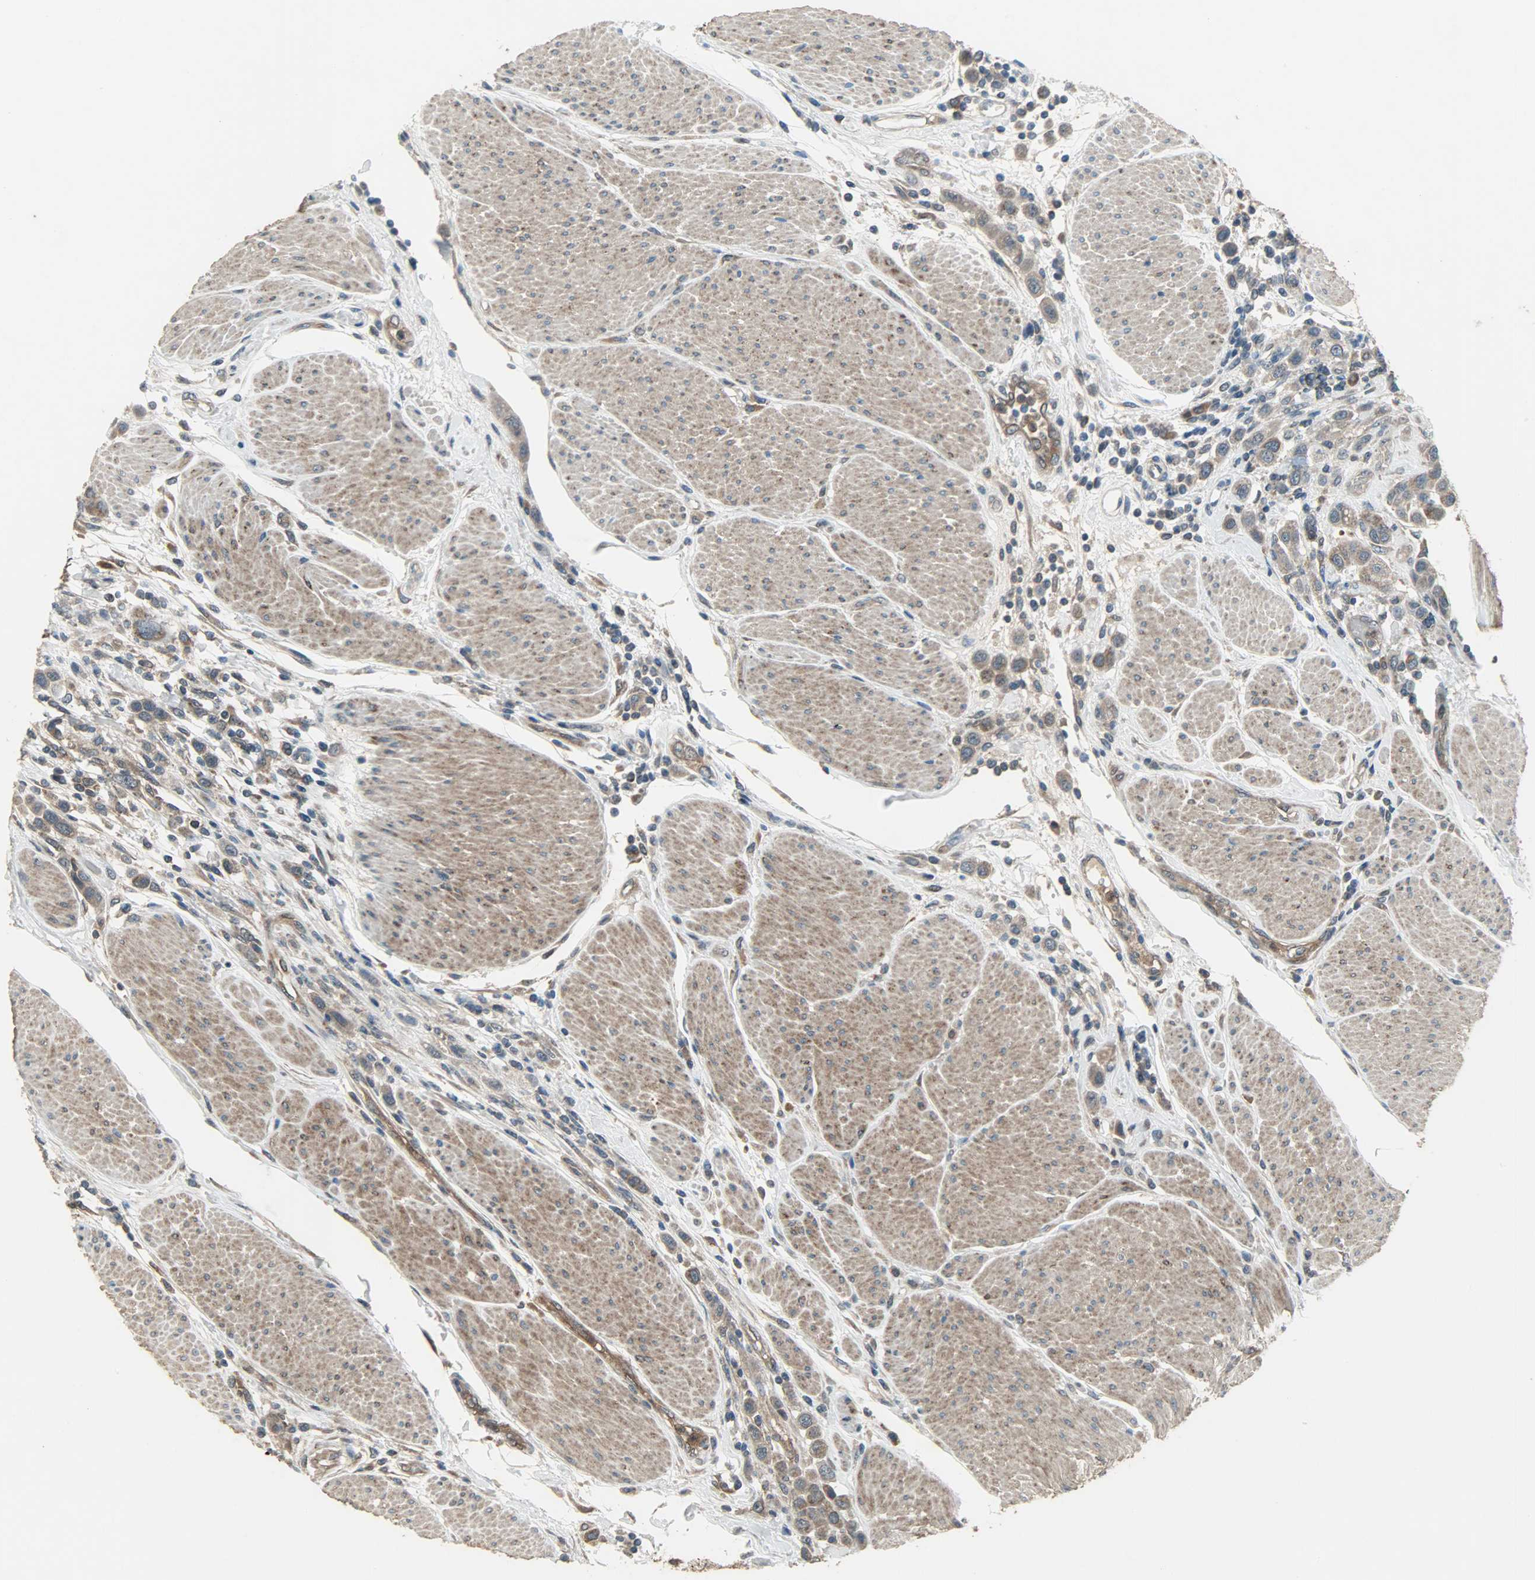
{"staining": {"intensity": "moderate", "quantity": ">75%", "location": "cytoplasmic/membranous"}, "tissue": "urothelial cancer", "cell_type": "Tumor cells", "image_type": "cancer", "snomed": [{"axis": "morphology", "description": "Urothelial carcinoma, High grade"}, {"axis": "topography", "description": "Urinary bladder"}], "caption": "A medium amount of moderate cytoplasmic/membranous positivity is appreciated in about >75% of tumor cells in urothelial cancer tissue.", "gene": "AMT", "patient": {"sex": "male", "age": 50}}